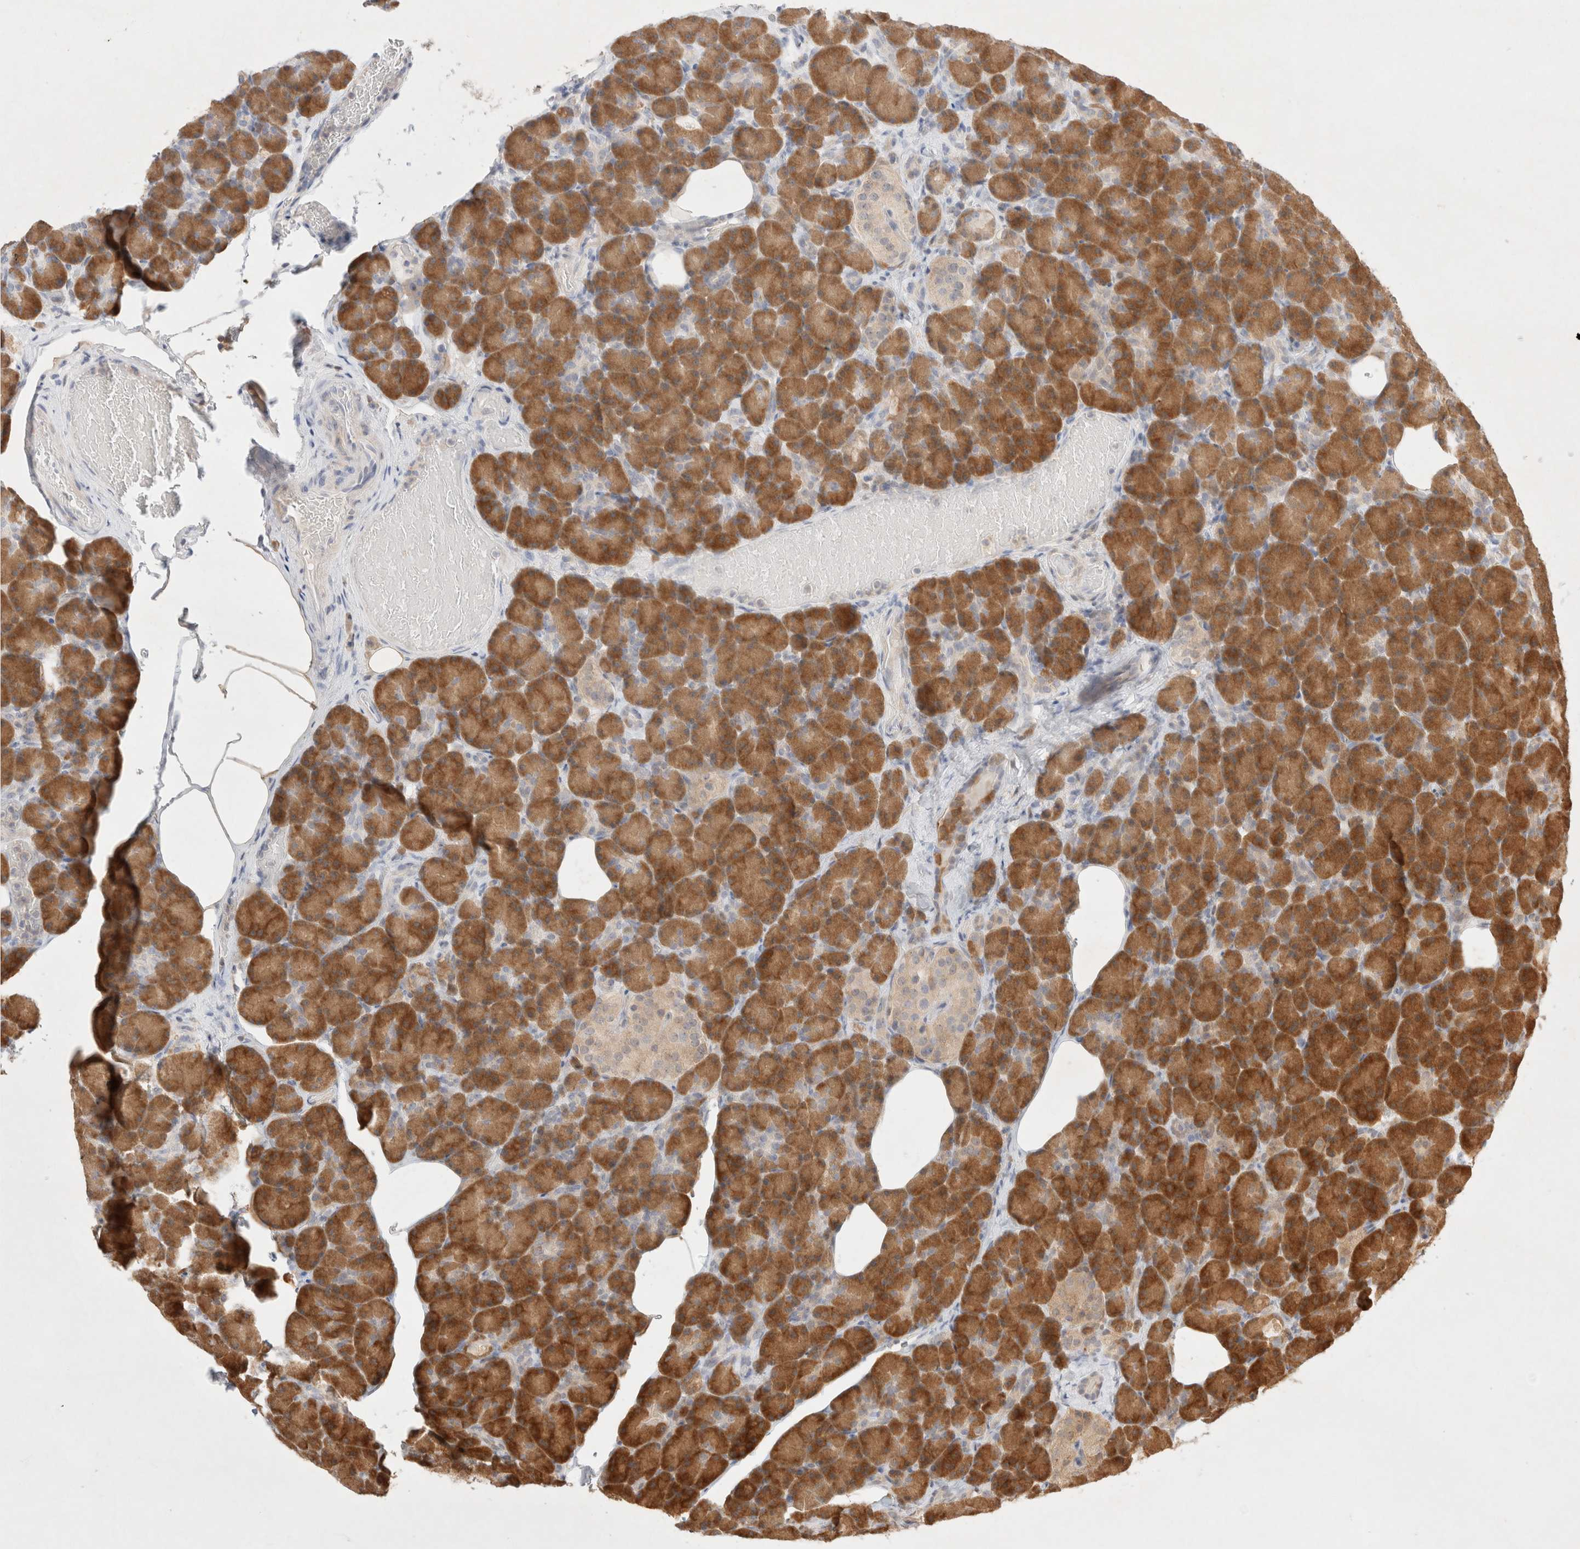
{"staining": {"intensity": "moderate", "quantity": ">75%", "location": "cytoplasmic/membranous"}, "tissue": "pancreas", "cell_type": "Exocrine glandular cells", "image_type": "normal", "snomed": [{"axis": "morphology", "description": "Normal tissue, NOS"}, {"axis": "topography", "description": "Pancreas"}], "caption": "Immunohistochemical staining of unremarkable human pancreas displays medium levels of moderate cytoplasmic/membranous staining in approximately >75% of exocrine glandular cells.", "gene": "STARD10", "patient": {"sex": "female", "age": 43}}